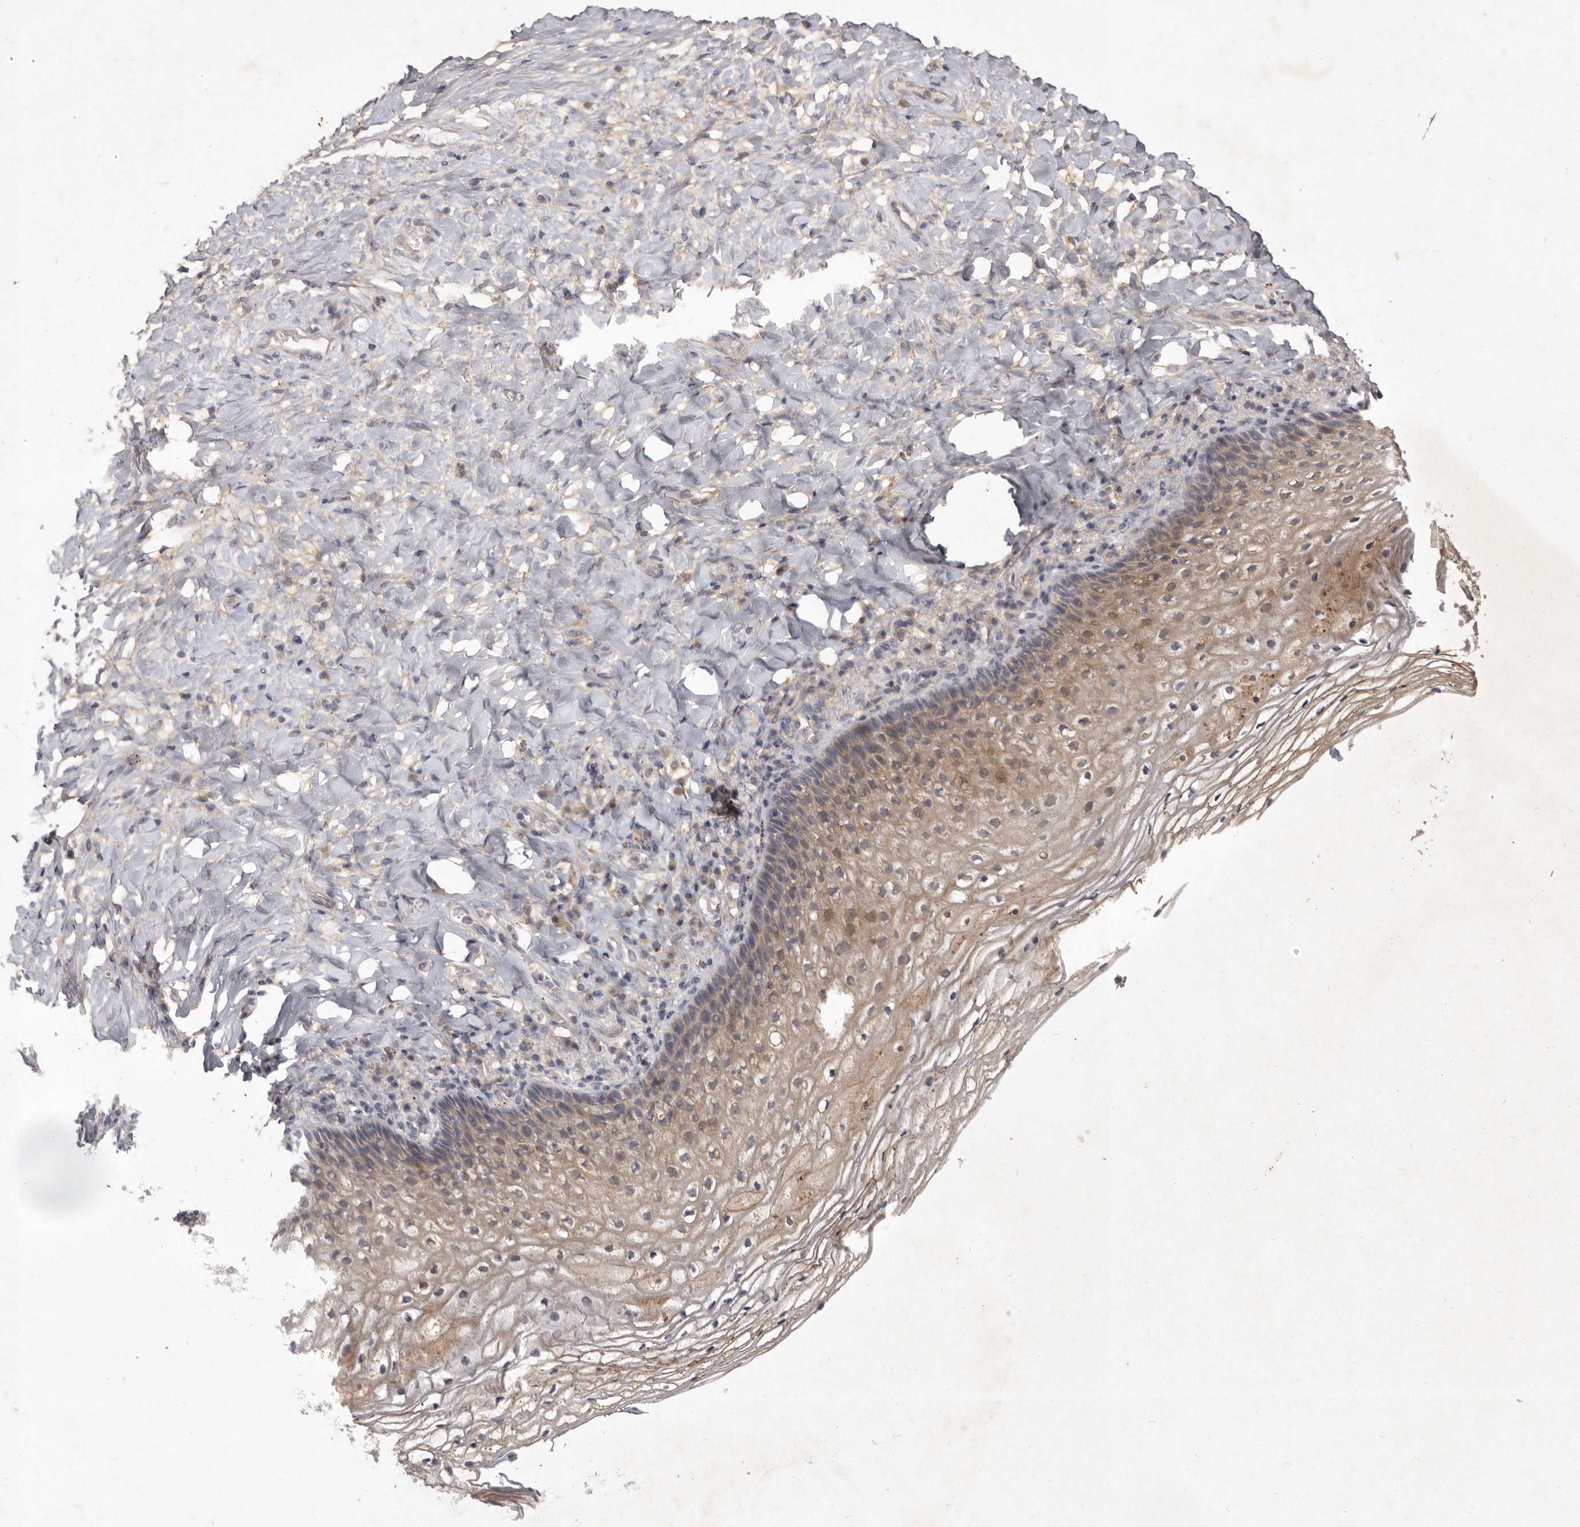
{"staining": {"intensity": "weak", "quantity": "<25%", "location": "cytoplasmic/membranous"}, "tissue": "vagina", "cell_type": "Squamous epithelial cells", "image_type": "normal", "snomed": [{"axis": "morphology", "description": "Normal tissue, NOS"}, {"axis": "topography", "description": "Vagina"}], "caption": "The photomicrograph reveals no significant staining in squamous epithelial cells of vagina.", "gene": "SLC22A1", "patient": {"sex": "female", "age": 60}}